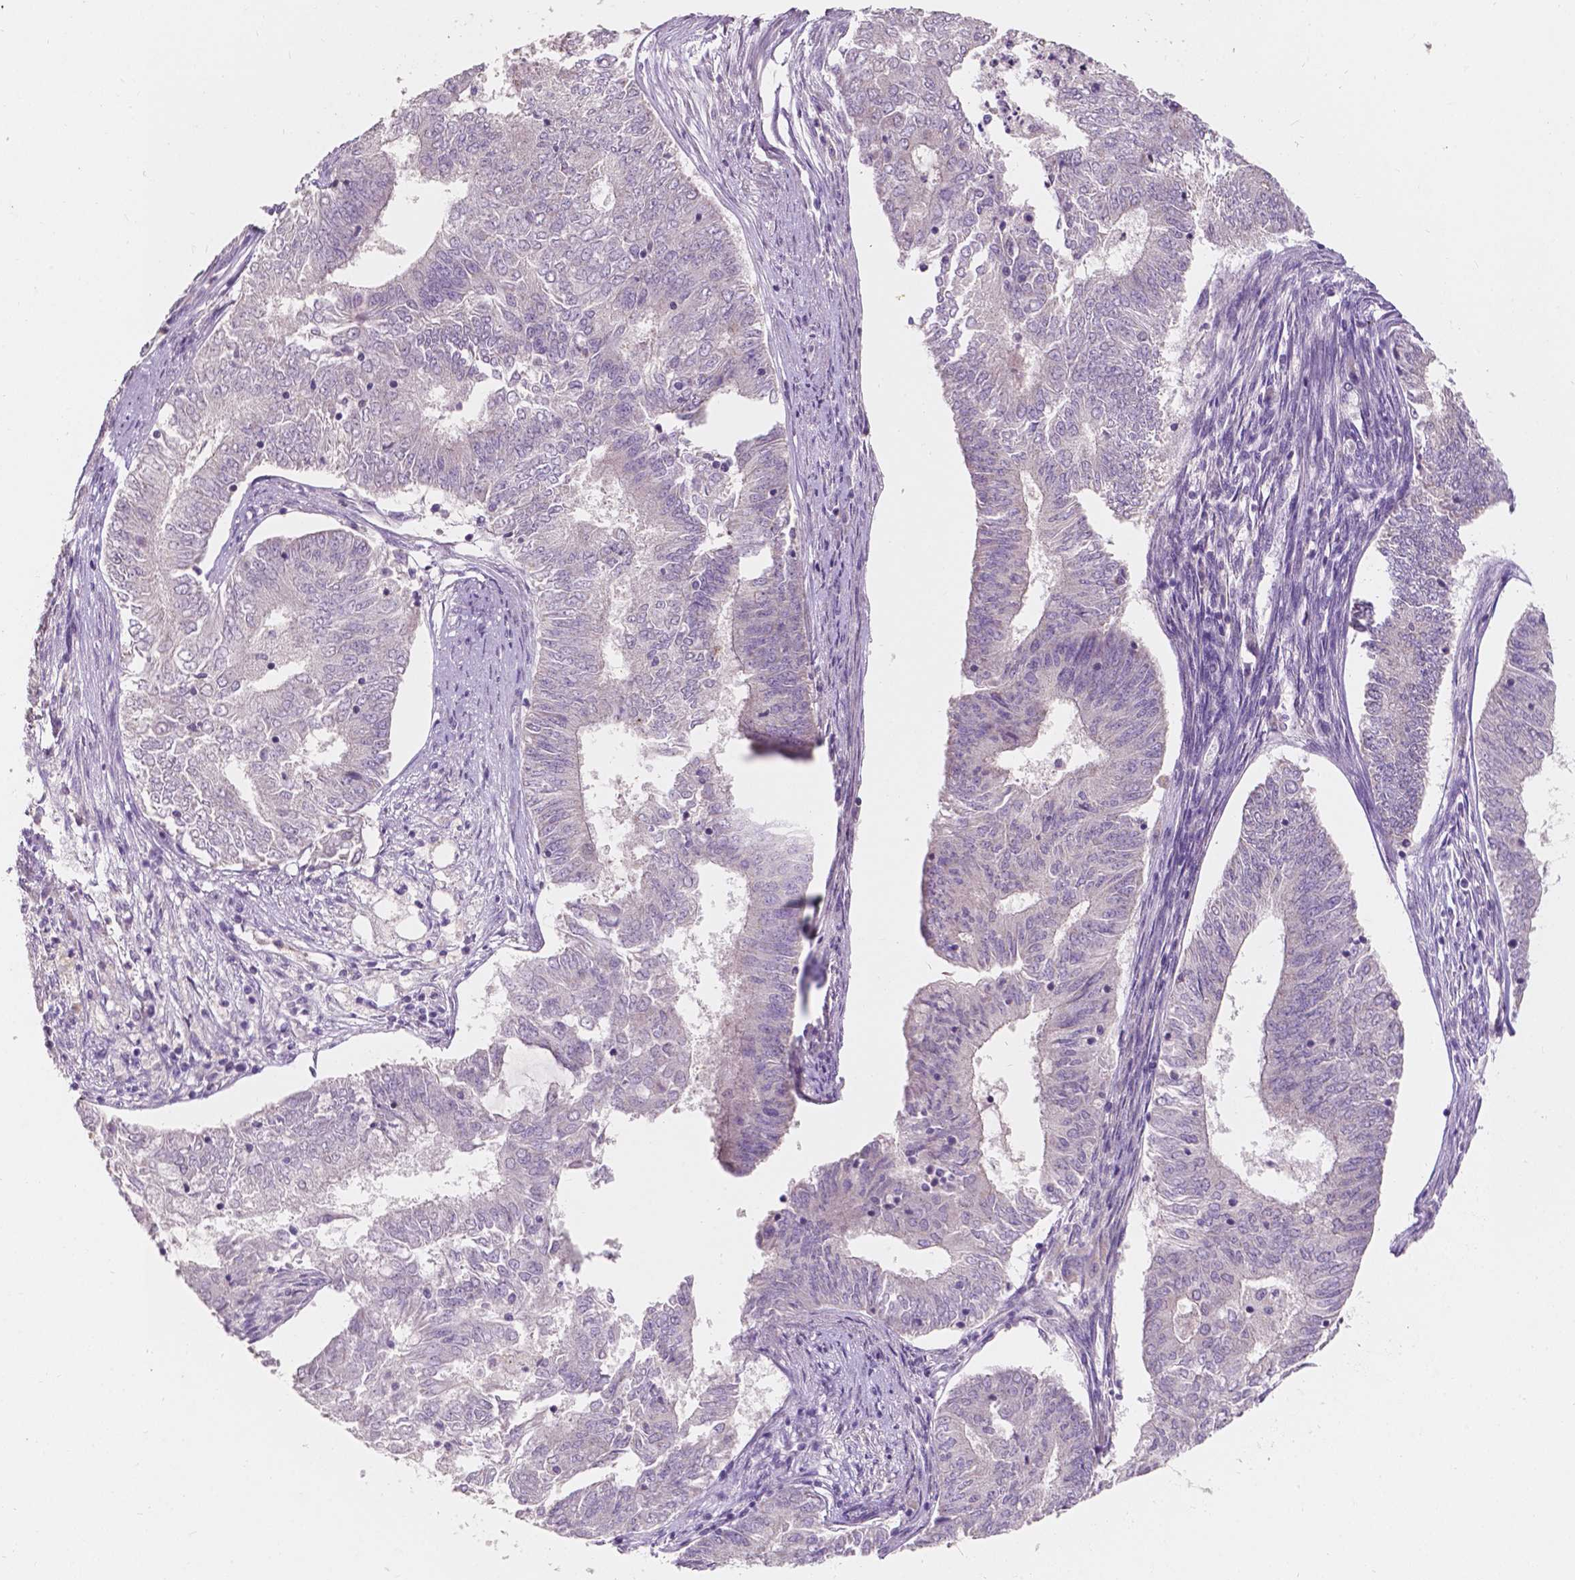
{"staining": {"intensity": "negative", "quantity": "none", "location": "none"}, "tissue": "endometrial cancer", "cell_type": "Tumor cells", "image_type": "cancer", "snomed": [{"axis": "morphology", "description": "Adenocarcinoma, NOS"}, {"axis": "topography", "description": "Endometrium"}], "caption": "Immunohistochemistry histopathology image of neoplastic tissue: human endometrial adenocarcinoma stained with DAB exhibits no significant protein positivity in tumor cells.", "gene": "SIRT2", "patient": {"sex": "female", "age": 62}}